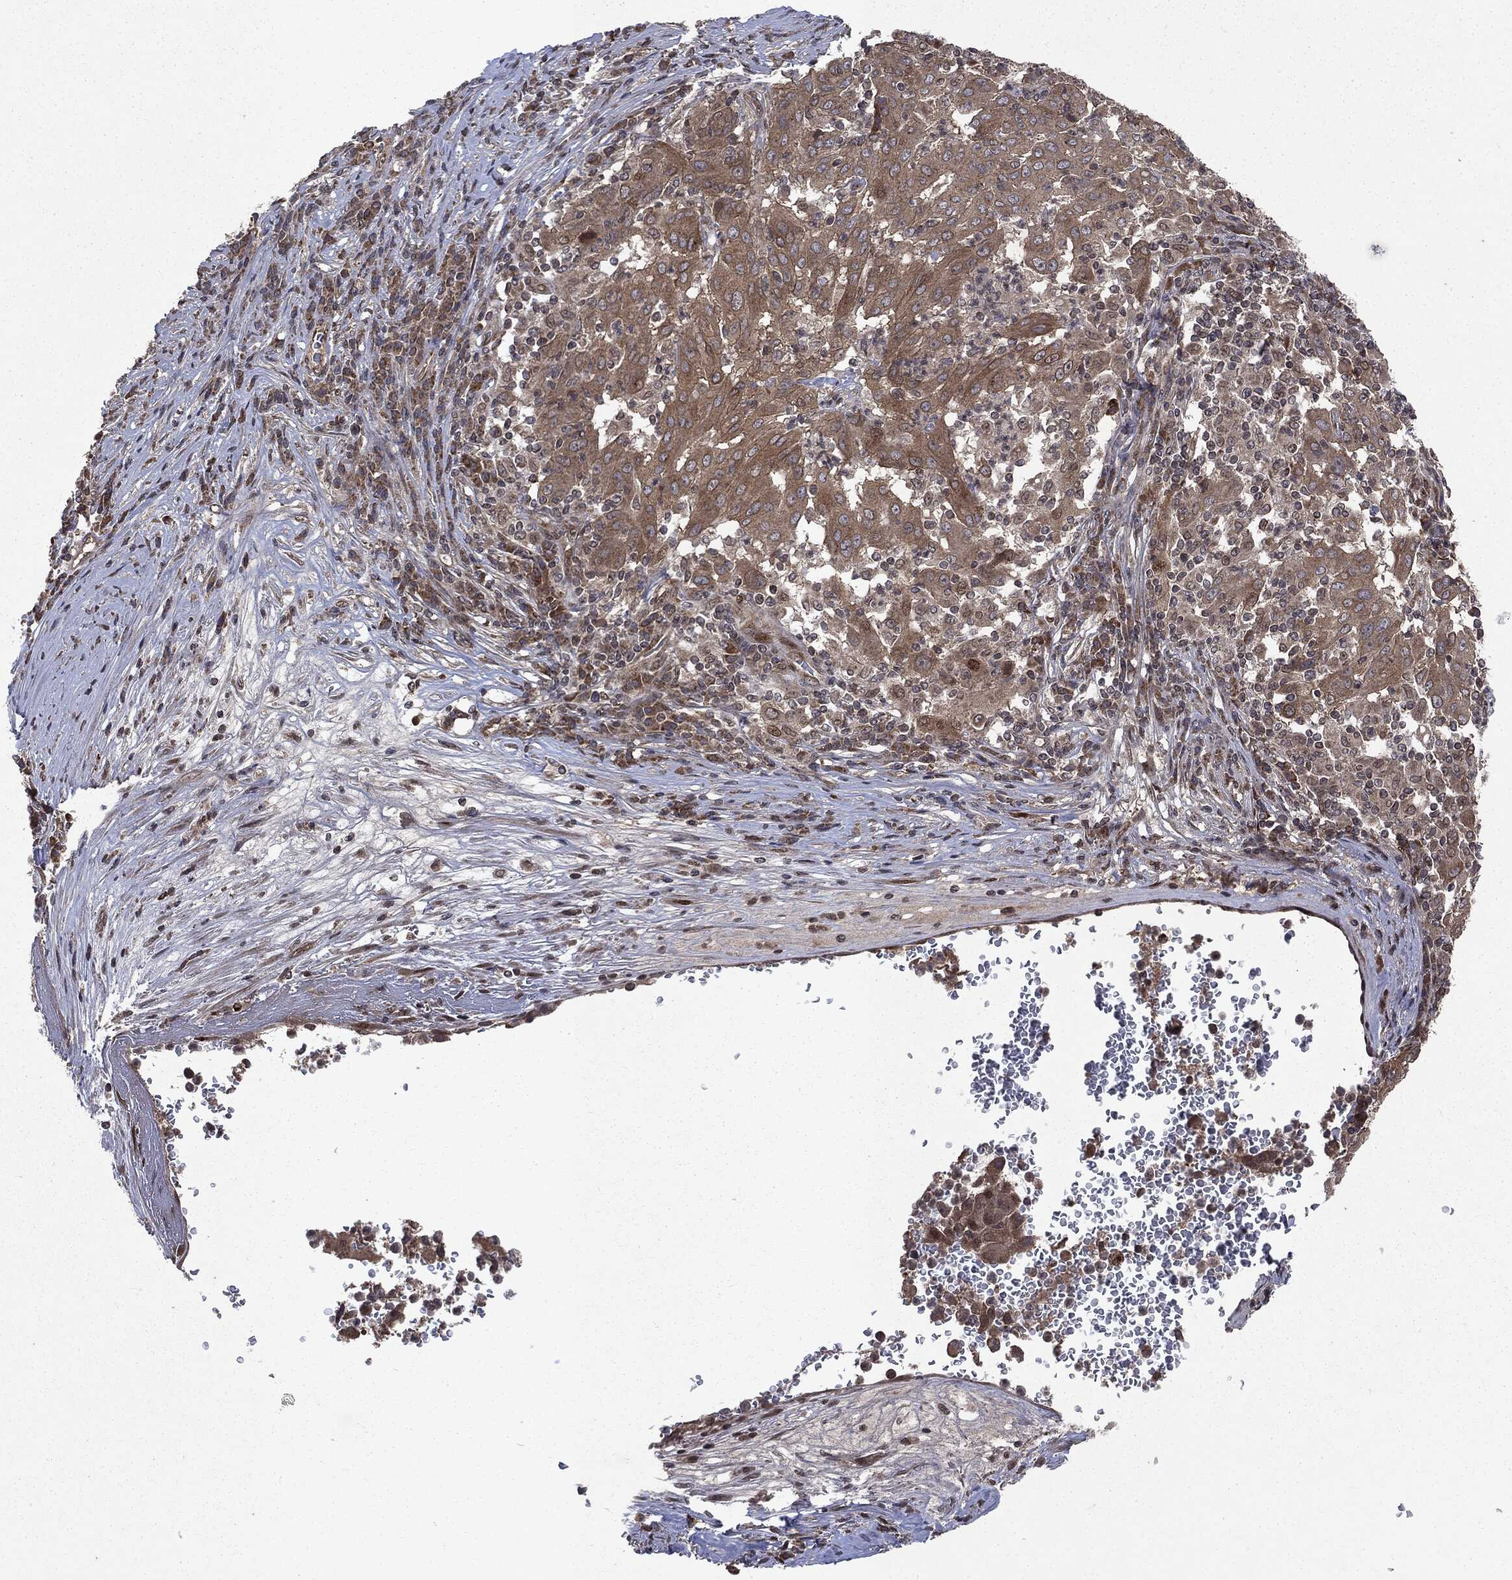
{"staining": {"intensity": "moderate", "quantity": ">75%", "location": "cytoplasmic/membranous"}, "tissue": "pancreatic cancer", "cell_type": "Tumor cells", "image_type": "cancer", "snomed": [{"axis": "morphology", "description": "Adenocarcinoma, NOS"}, {"axis": "topography", "description": "Pancreas"}], "caption": "High-power microscopy captured an IHC histopathology image of pancreatic cancer, revealing moderate cytoplasmic/membranous expression in approximately >75% of tumor cells. Using DAB (3,3'-diaminobenzidine) (brown) and hematoxylin (blue) stains, captured at high magnification using brightfield microscopy.", "gene": "PLPPR2", "patient": {"sex": "male", "age": 63}}